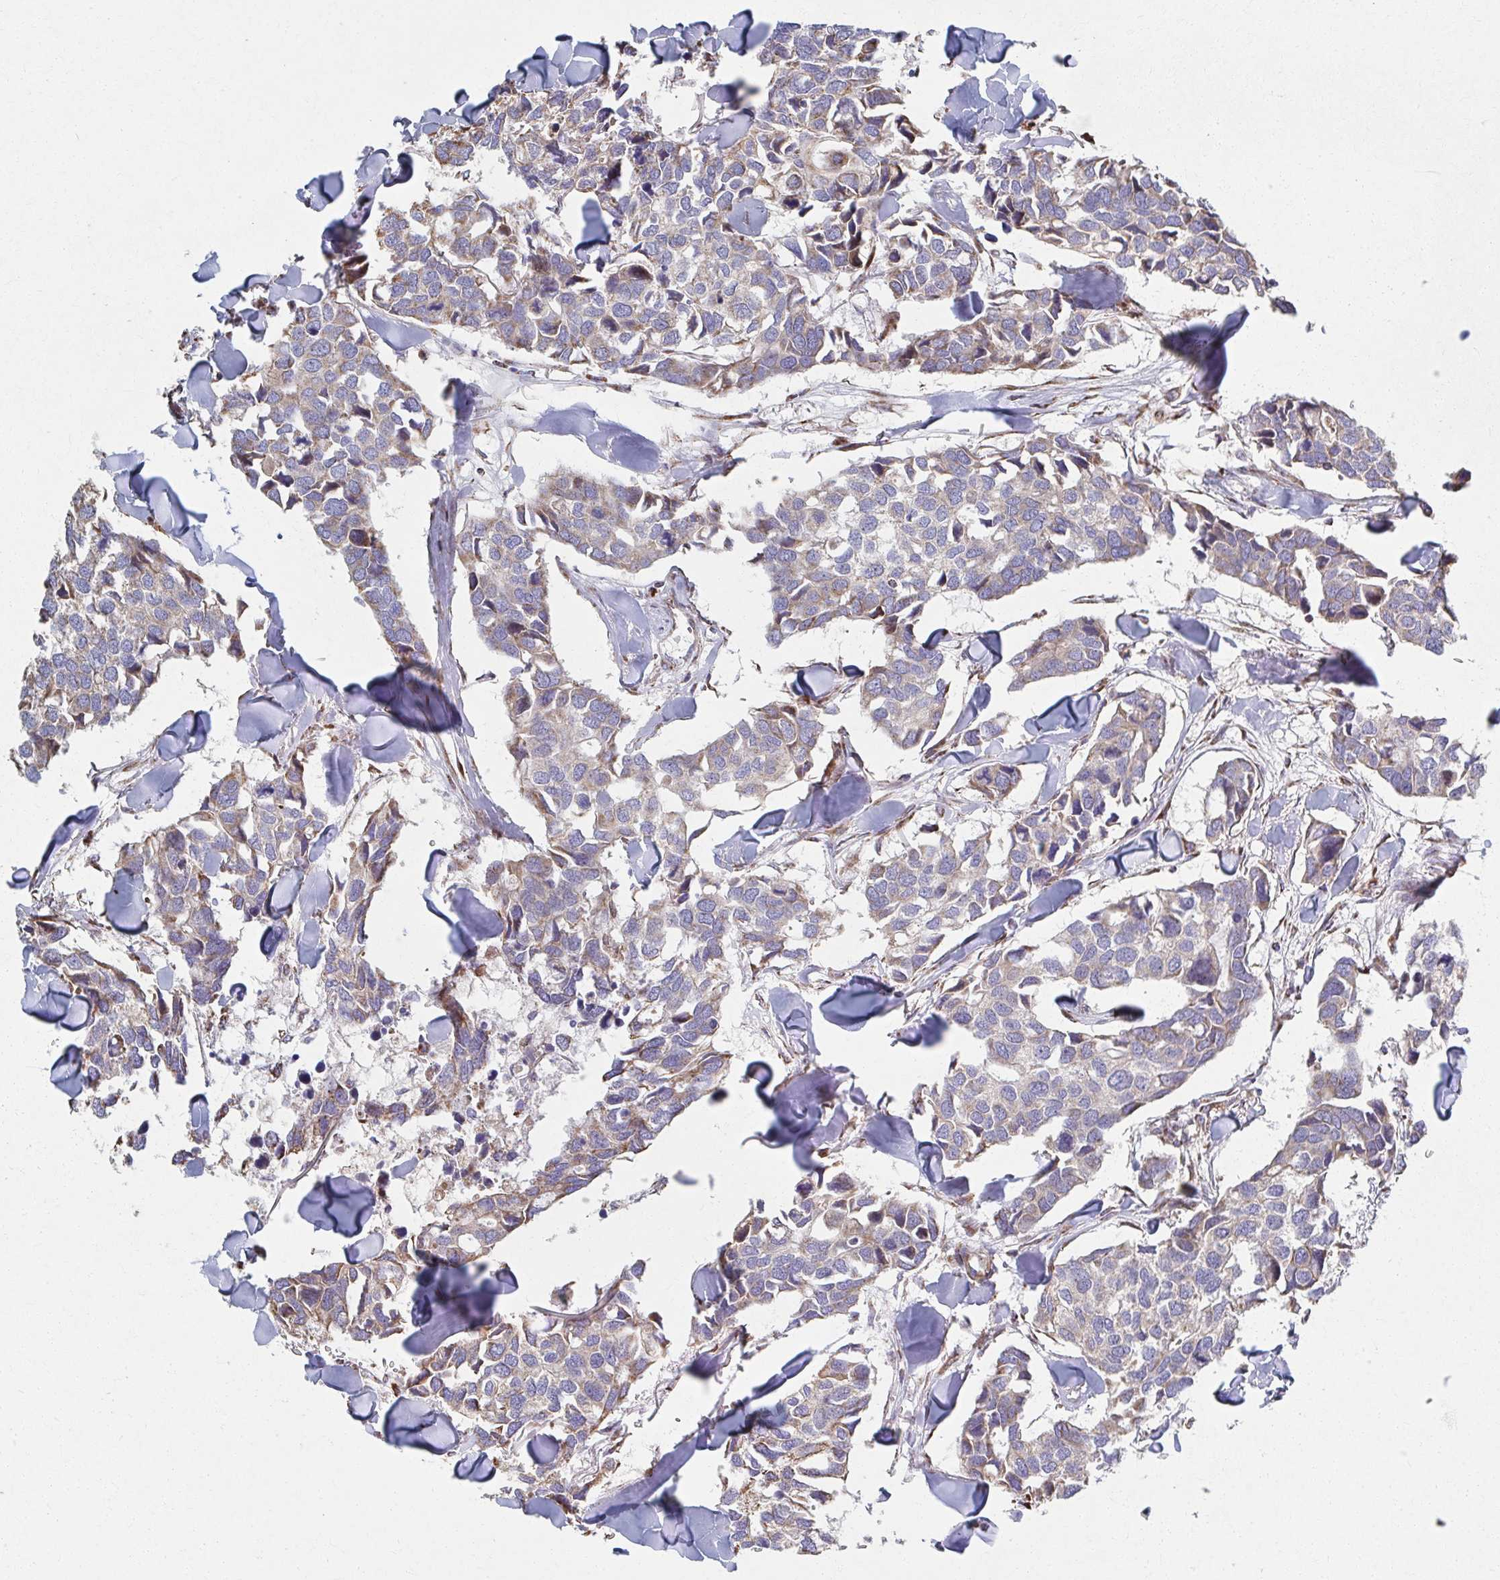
{"staining": {"intensity": "weak", "quantity": "<25%", "location": "cytoplasmic/membranous"}, "tissue": "breast cancer", "cell_type": "Tumor cells", "image_type": "cancer", "snomed": [{"axis": "morphology", "description": "Duct carcinoma"}, {"axis": "topography", "description": "Breast"}], "caption": "IHC of human breast intraductal carcinoma reveals no positivity in tumor cells. (Brightfield microscopy of DAB immunohistochemistry at high magnification).", "gene": "SAT1", "patient": {"sex": "female", "age": 83}}